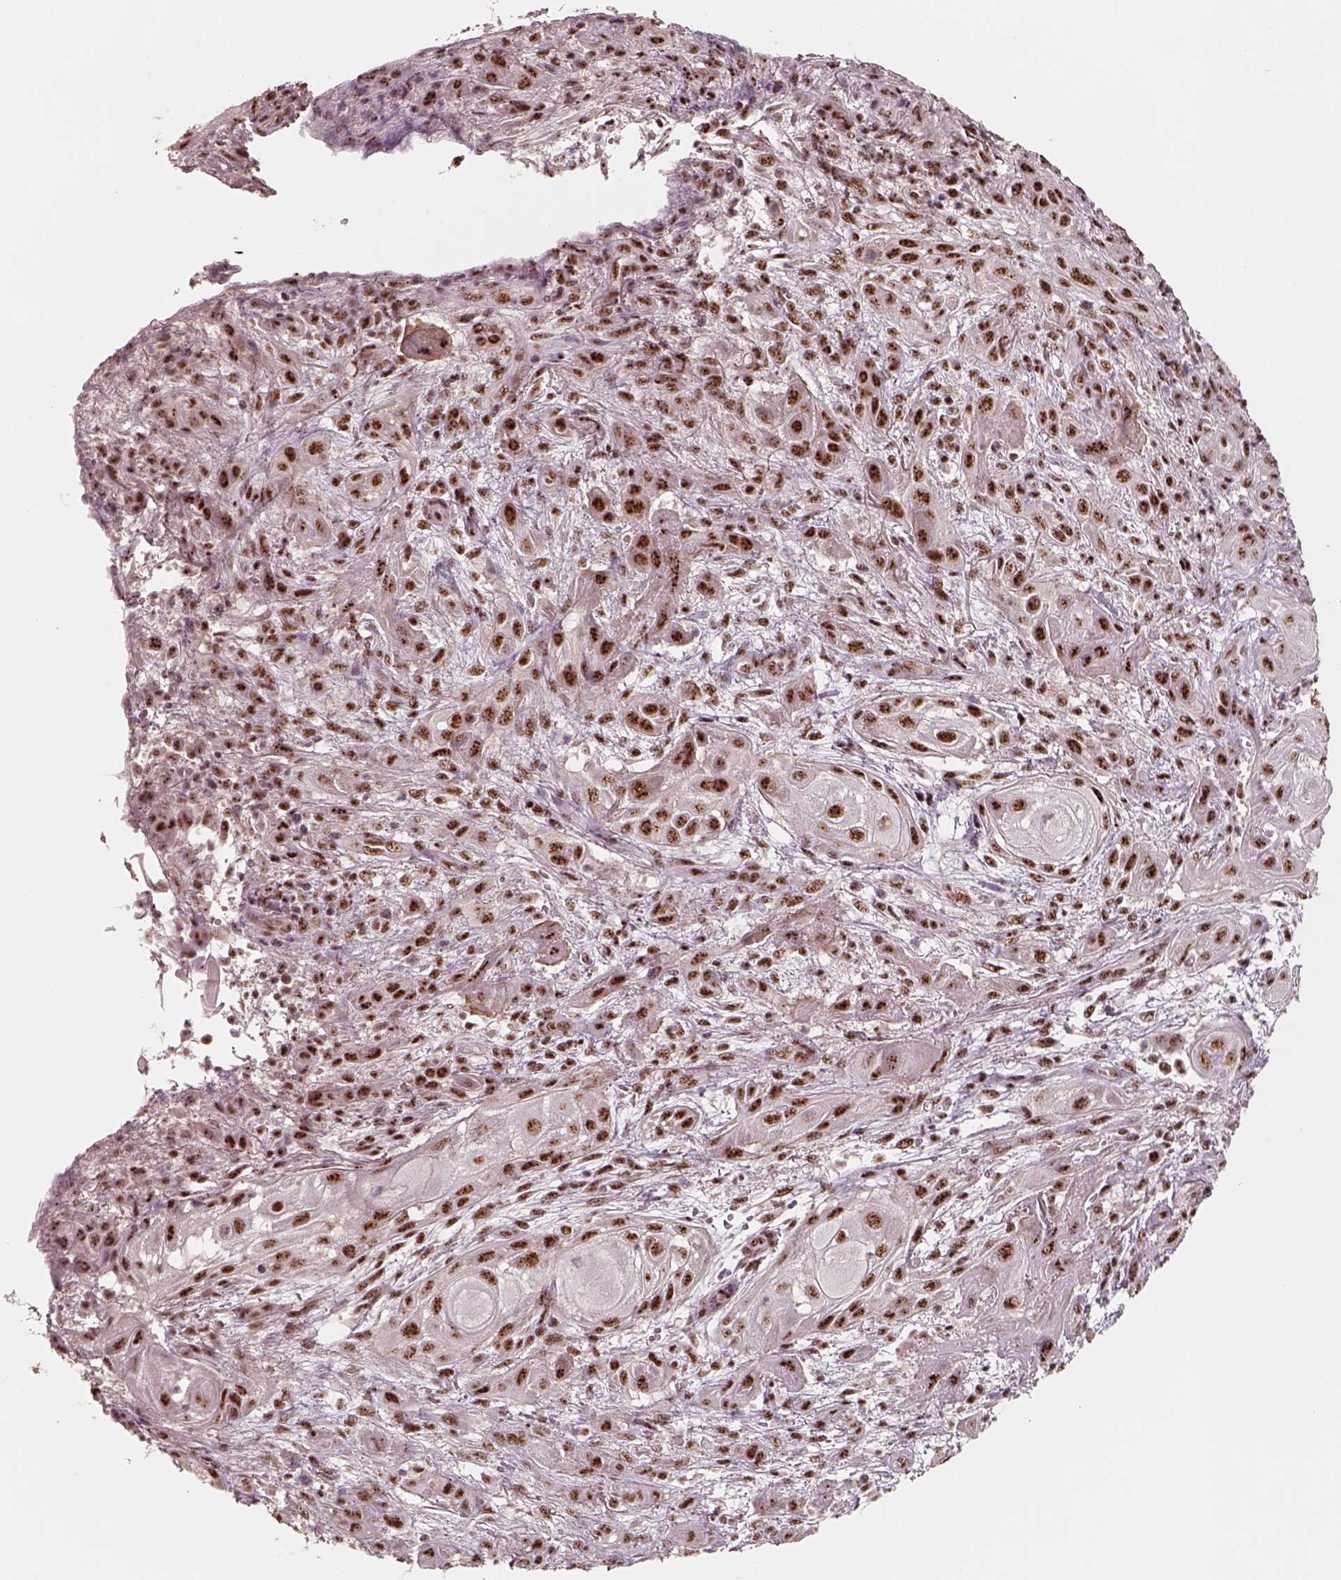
{"staining": {"intensity": "strong", "quantity": ">75%", "location": "nuclear"}, "tissue": "skin cancer", "cell_type": "Tumor cells", "image_type": "cancer", "snomed": [{"axis": "morphology", "description": "Squamous cell carcinoma, NOS"}, {"axis": "topography", "description": "Skin"}], "caption": "Skin cancer (squamous cell carcinoma) stained with a brown dye demonstrates strong nuclear positive positivity in about >75% of tumor cells.", "gene": "ATXN7L3", "patient": {"sex": "male", "age": 62}}